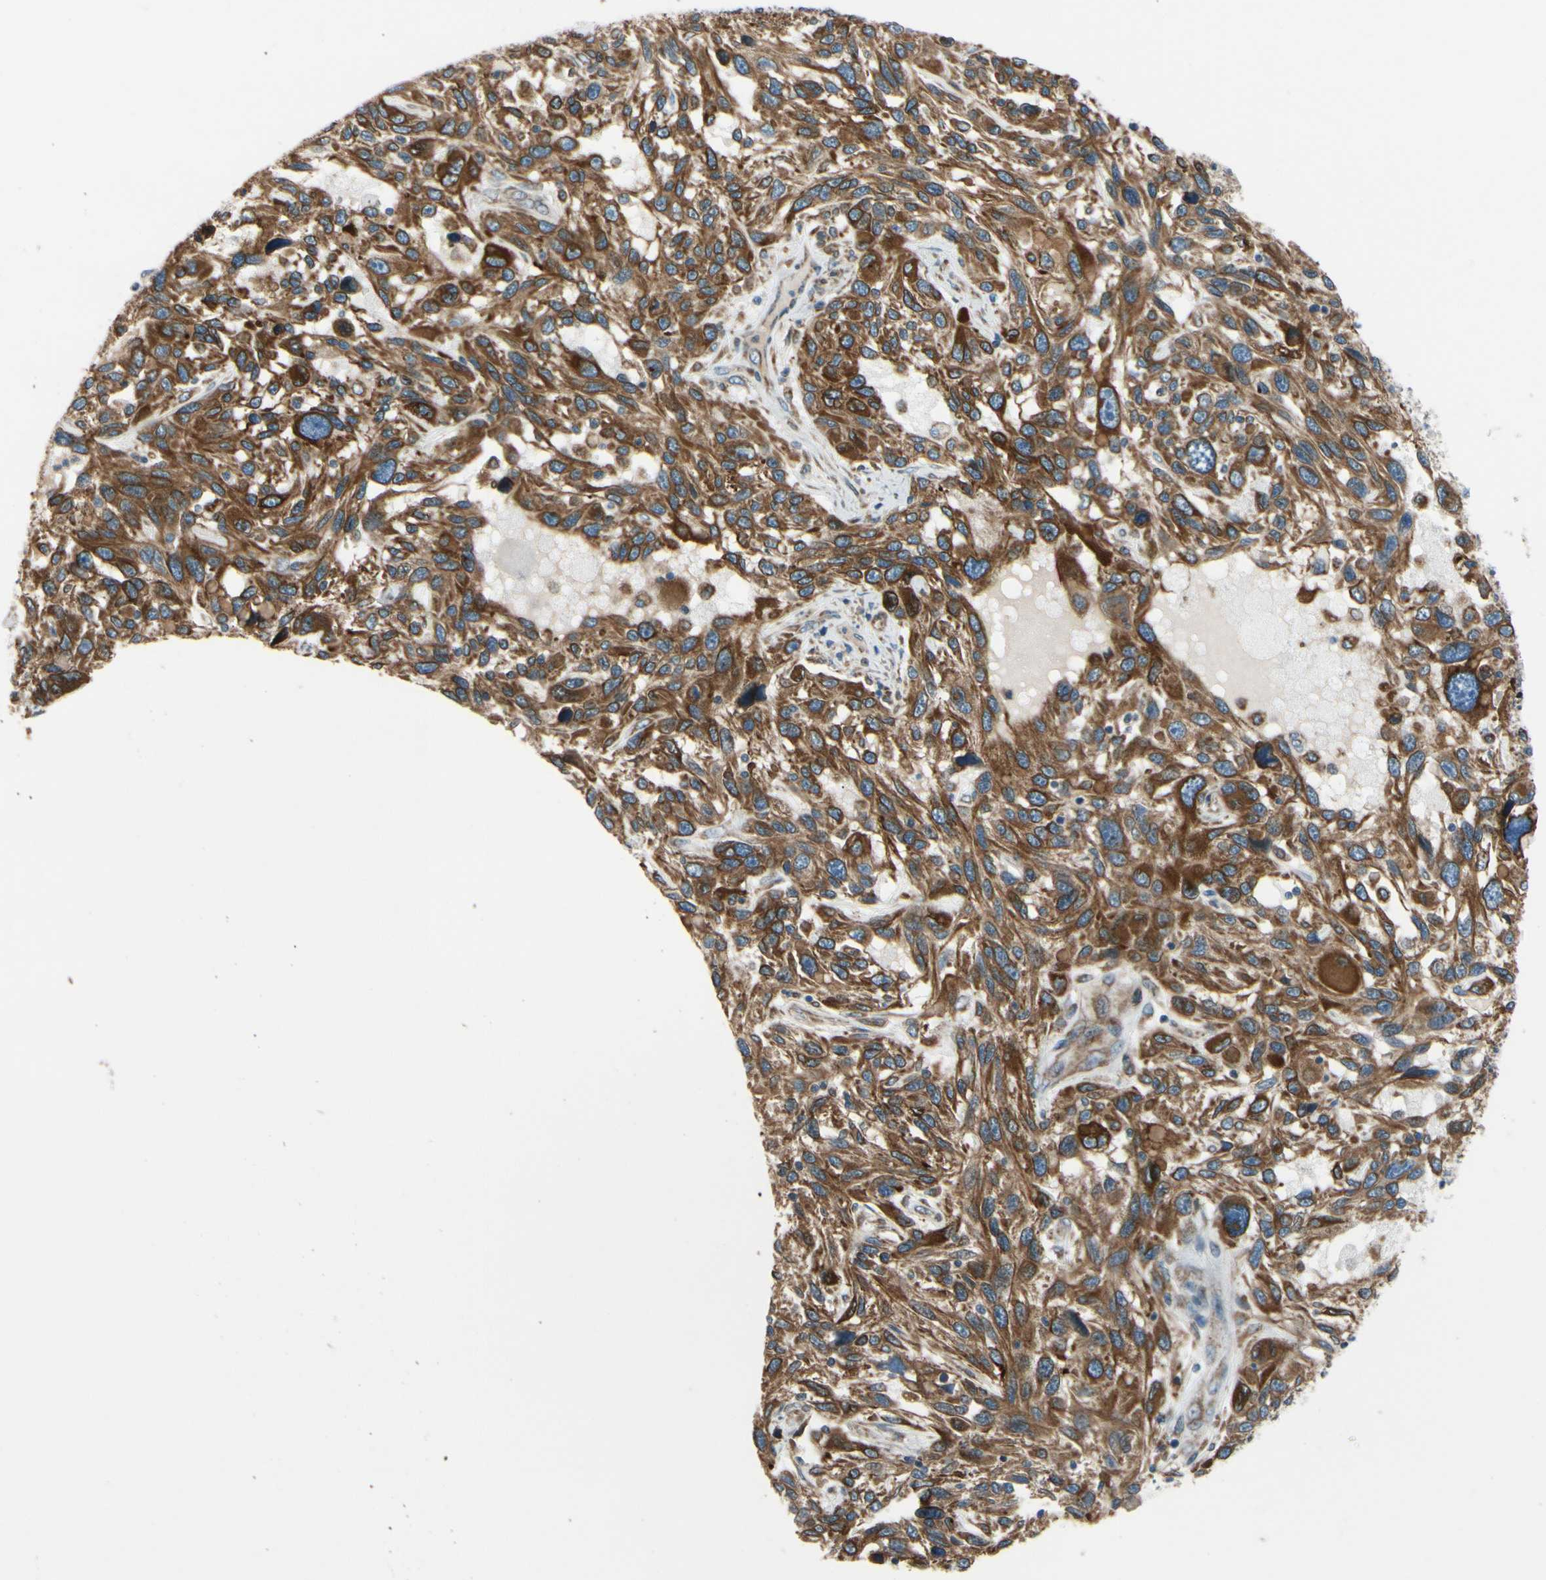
{"staining": {"intensity": "strong", "quantity": ">75%", "location": "cytoplasmic/membranous"}, "tissue": "melanoma", "cell_type": "Tumor cells", "image_type": "cancer", "snomed": [{"axis": "morphology", "description": "Malignant melanoma, NOS"}, {"axis": "topography", "description": "Skin"}], "caption": "Tumor cells display high levels of strong cytoplasmic/membranous expression in about >75% of cells in melanoma.", "gene": "CLCC1", "patient": {"sex": "male", "age": 53}}